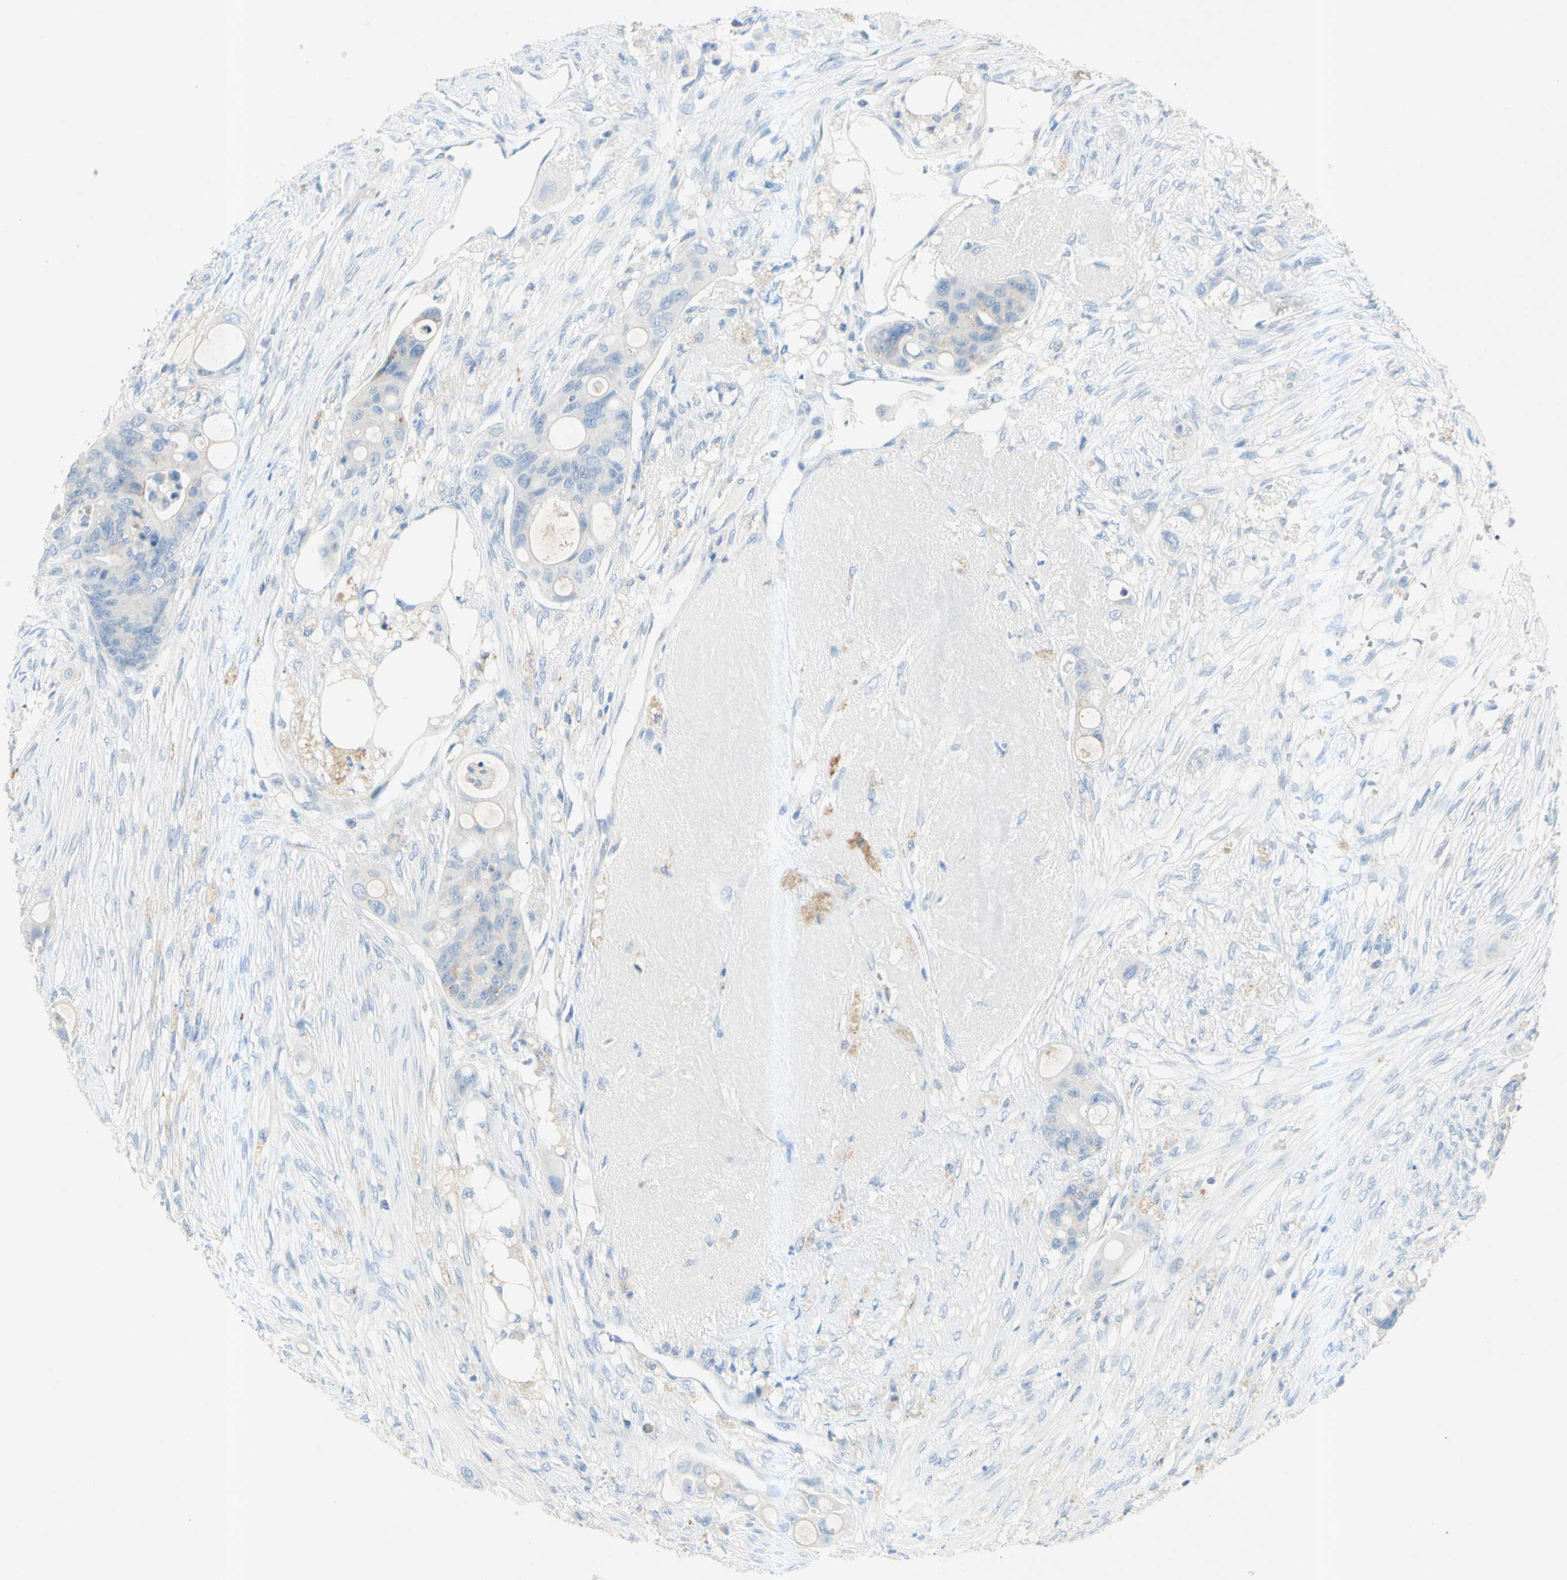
{"staining": {"intensity": "negative", "quantity": "none", "location": "none"}, "tissue": "colorectal cancer", "cell_type": "Tumor cells", "image_type": "cancer", "snomed": [{"axis": "morphology", "description": "Adenocarcinoma, NOS"}, {"axis": "topography", "description": "Colon"}], "caption": "The image reveals no significant positivity in tumor cells of adenocarcinoma (colorectal).", "gene": "GDF15", "patient": {"sex": "female", "age": 57}}